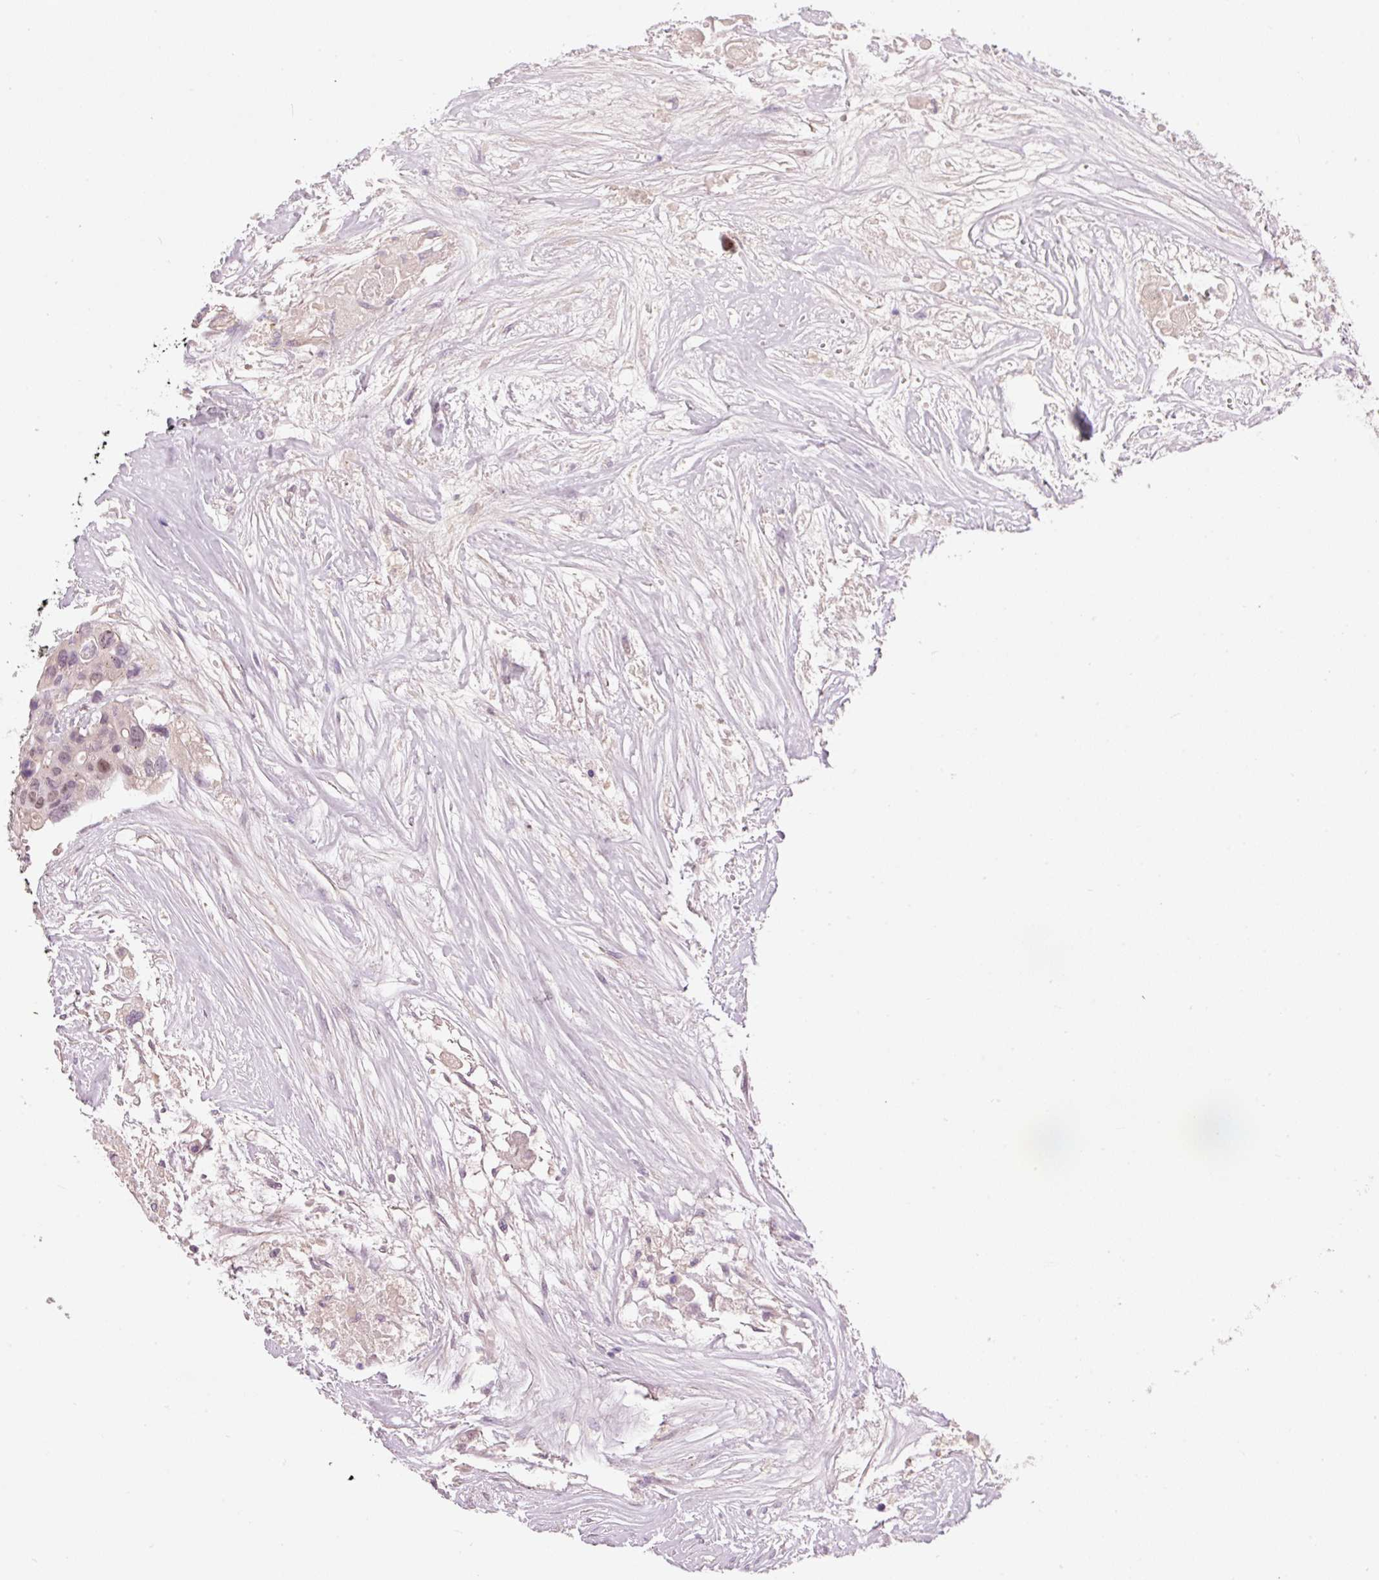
{"staining": {"intensity": "weak", "quantity": "<25%", "location": "nuclear"}, "tissue": "colorectal cancer", "cell_type": "Tumor cells", "image_type": "cancer", "snomed": [{"axis": "morphology", "description": "Adenocarcinoma, NOS"}, {"axis": "topography", "description": "Colon"}], "caption": "Histopathology image shows no protein expression in tumor cells of colorectal adenocarcinoma tissue.", "gene": "HNF1A", "patient": {"sex": "male", "age": 77}}